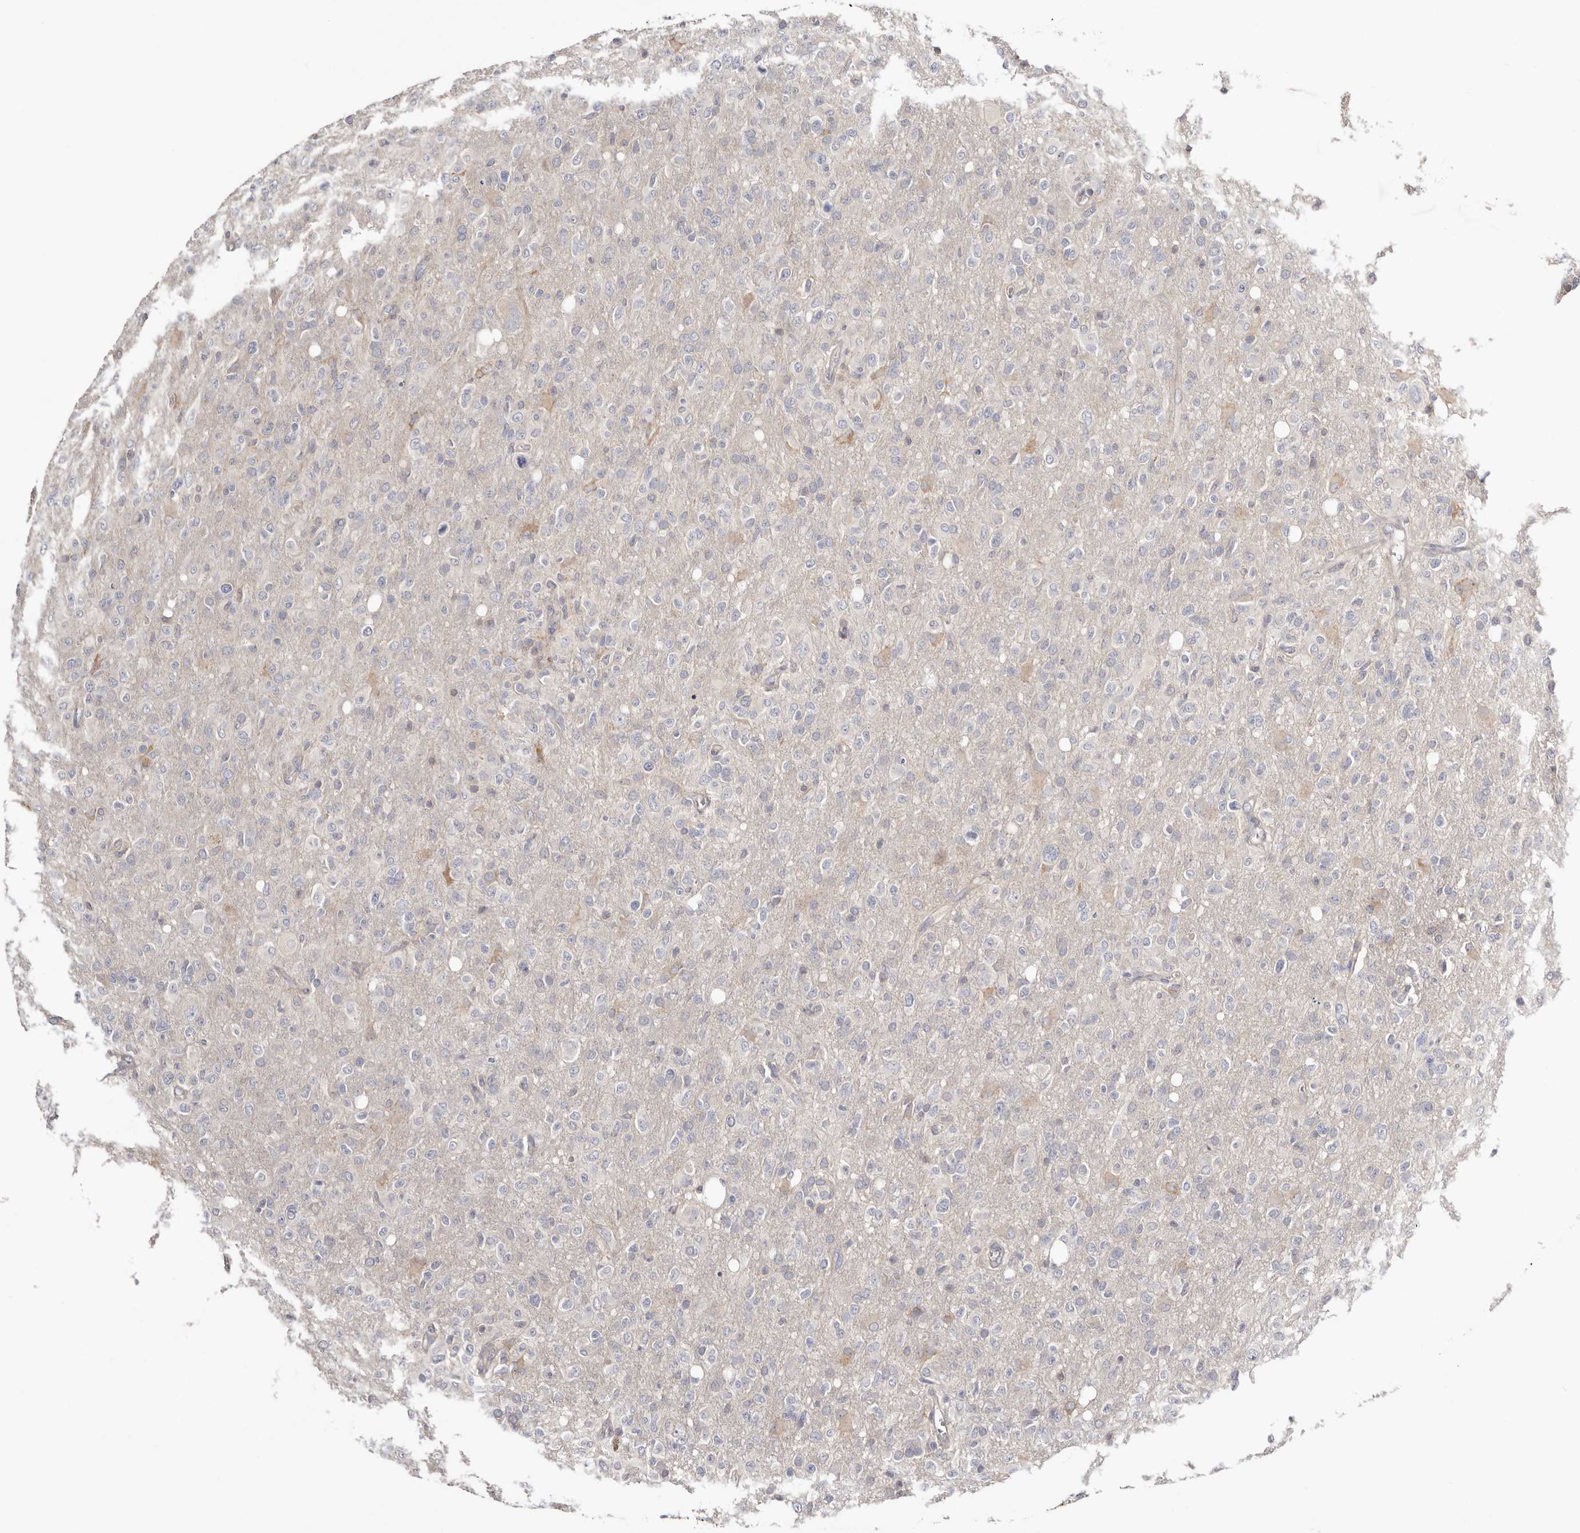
{"staining": {"intensity": "weak", "quantity": "<25%", "location": "cytoplasmic/membranous"}, "tissue": "glioma", "cell_type": "Tumor cells", "image_type": "cancer", "snomed": [{"axis": "morphology", "description": "Glioma, malignant, High grade"}, {"axis": "topography", "description": "Brain"}], "caption": "Immunohistochemistry (IHC) histopathology image of human malignant high-grade glioma stained for a protein (brown), which displays no expression in tumor cells. (Stains: DAB IHC with hematoxylin counter stain, Microscopy: brightfield microscopy at high magnification).", "gene": "S100A14", "patient": {"sex": "female", "age": 57}}